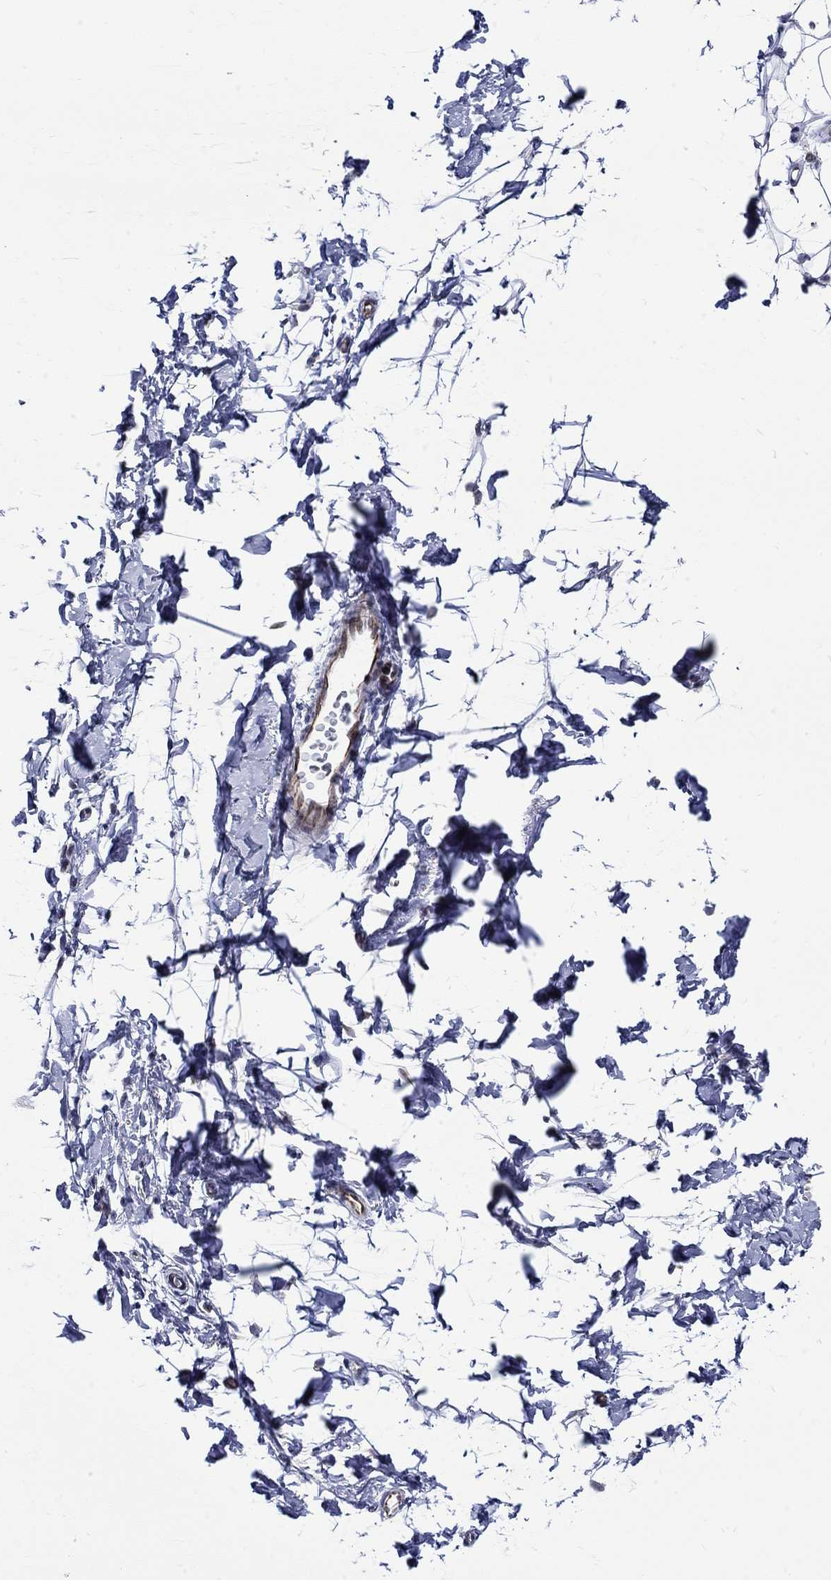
{"staining": {"intensity": "negative", "quantity": "none", "location": "none"}, "tissue": "breast", "cell_type": "Adipocytes", "image_type": "normal", "snomed": [{"axis": "morphology", "description": "Normal tissue, NOS"}, {"axis": "topography", "description": "Breast"}], "caption": "This micrograph is of benign breast stained with immunohistochemistry to label a protein in brown with the nuclei are counter-stained blue. There is no staining in adipocytes. The staining is performed using DAB (3,3'-diaminobenzidine) brown chromogen with nuclei counter-stained in using hematoxylin.", "gene": "ST6GALNAC1", "patient": {"sex": "female", "age": 37}}